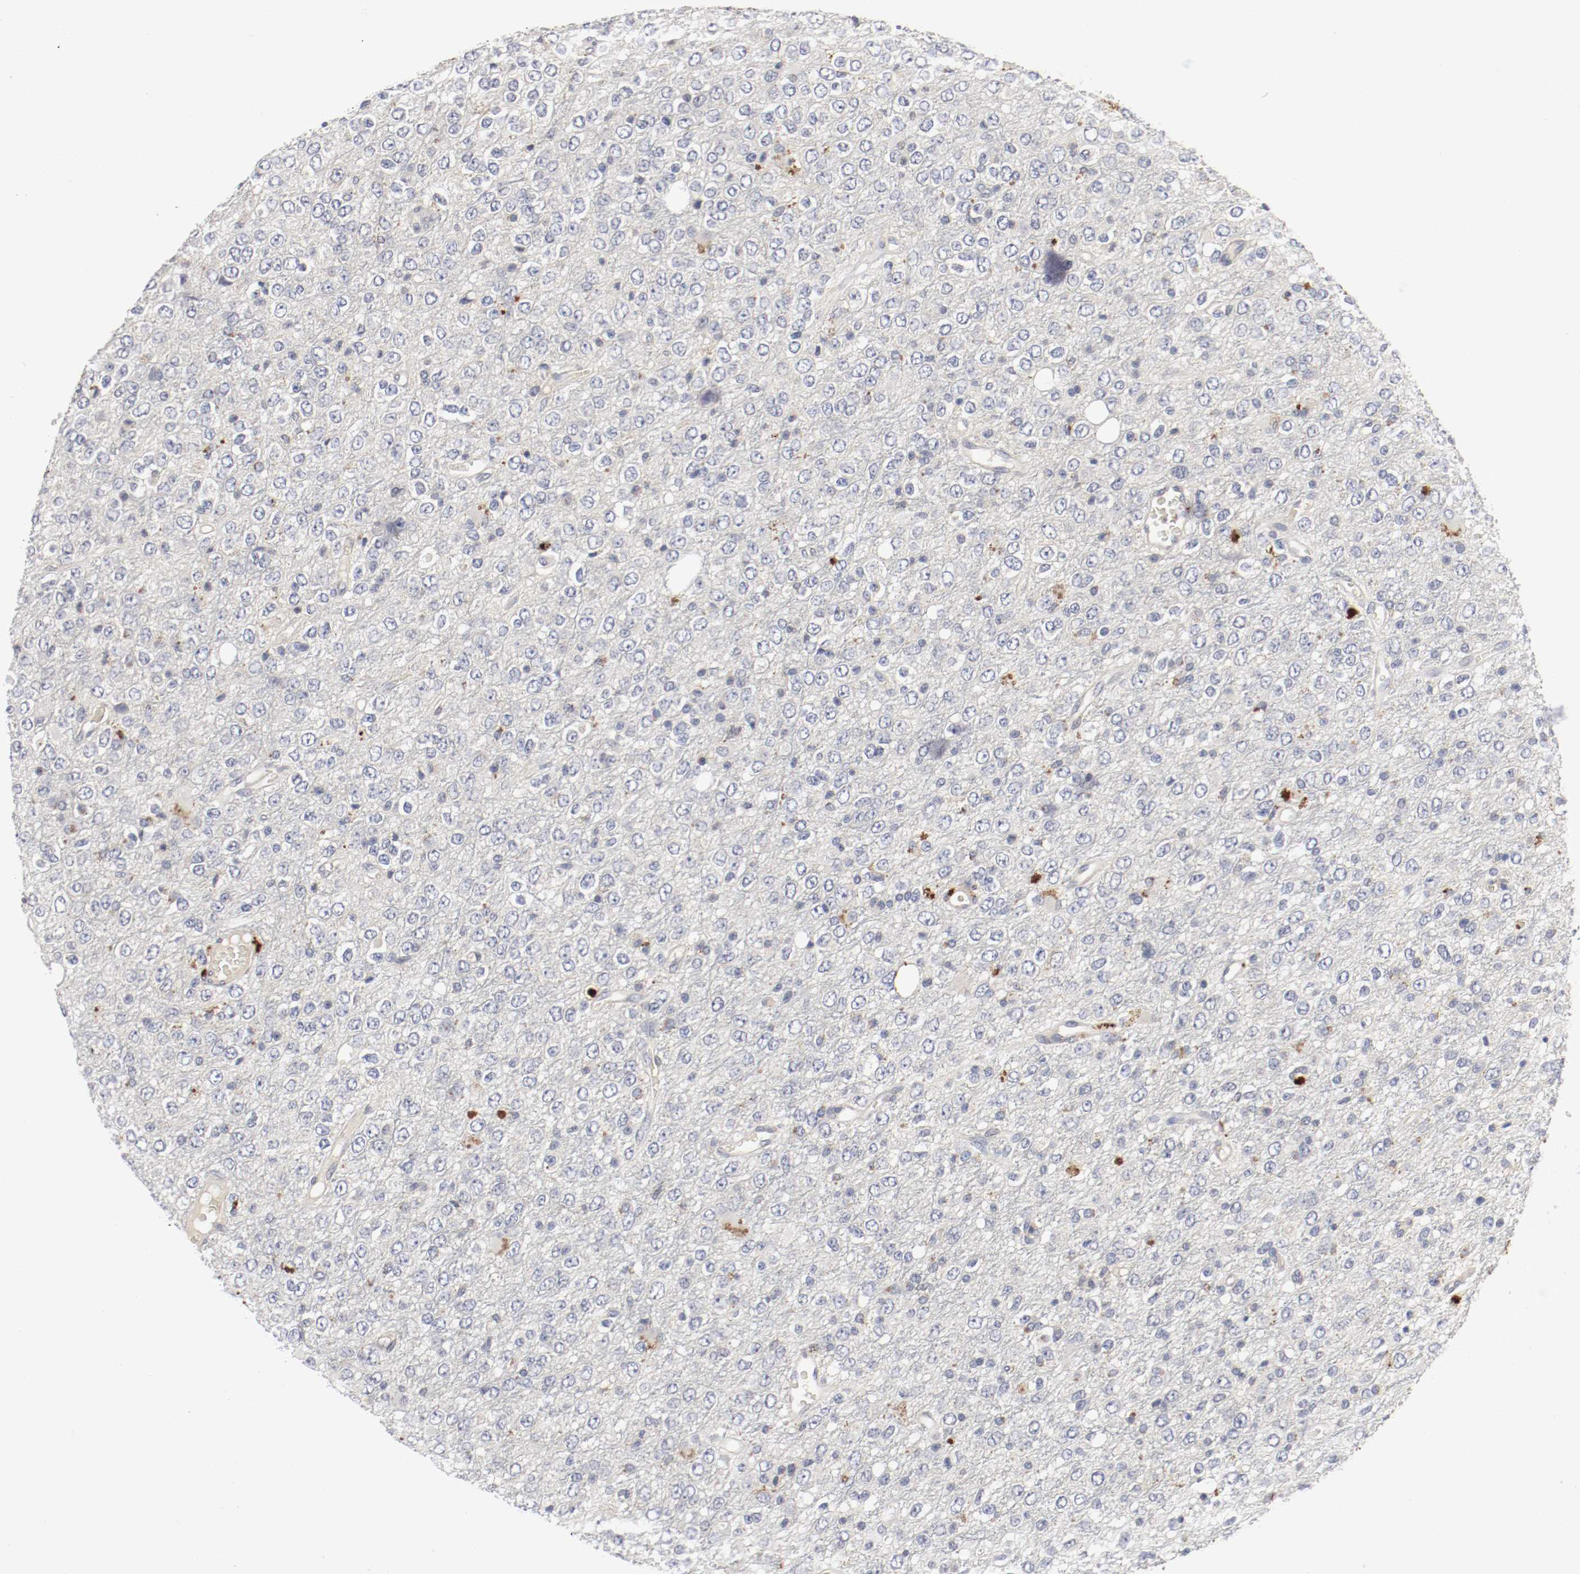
{"staining": {"intensity": "weak", "quantity": "<25%", "location": "cytoplasmic/membranous"}, "tissue": "glioma", "cell_type": "Tumor cells", "image_type": "cancer", "snomed": [{"axis": "morphology", "description": "Glioma, malignant, High grade"}, {"axis": "topography", "description": "pancreas cauda"}], "caption": "Immunohistochemical staining of glioma demonstrates no significant expression in tumor cells. (Brightfield microscopy of DAB immunohistochemistry (IHC) at high magnification).", "gene": "REN", "patient": {"sex": "male", "age": 60}}